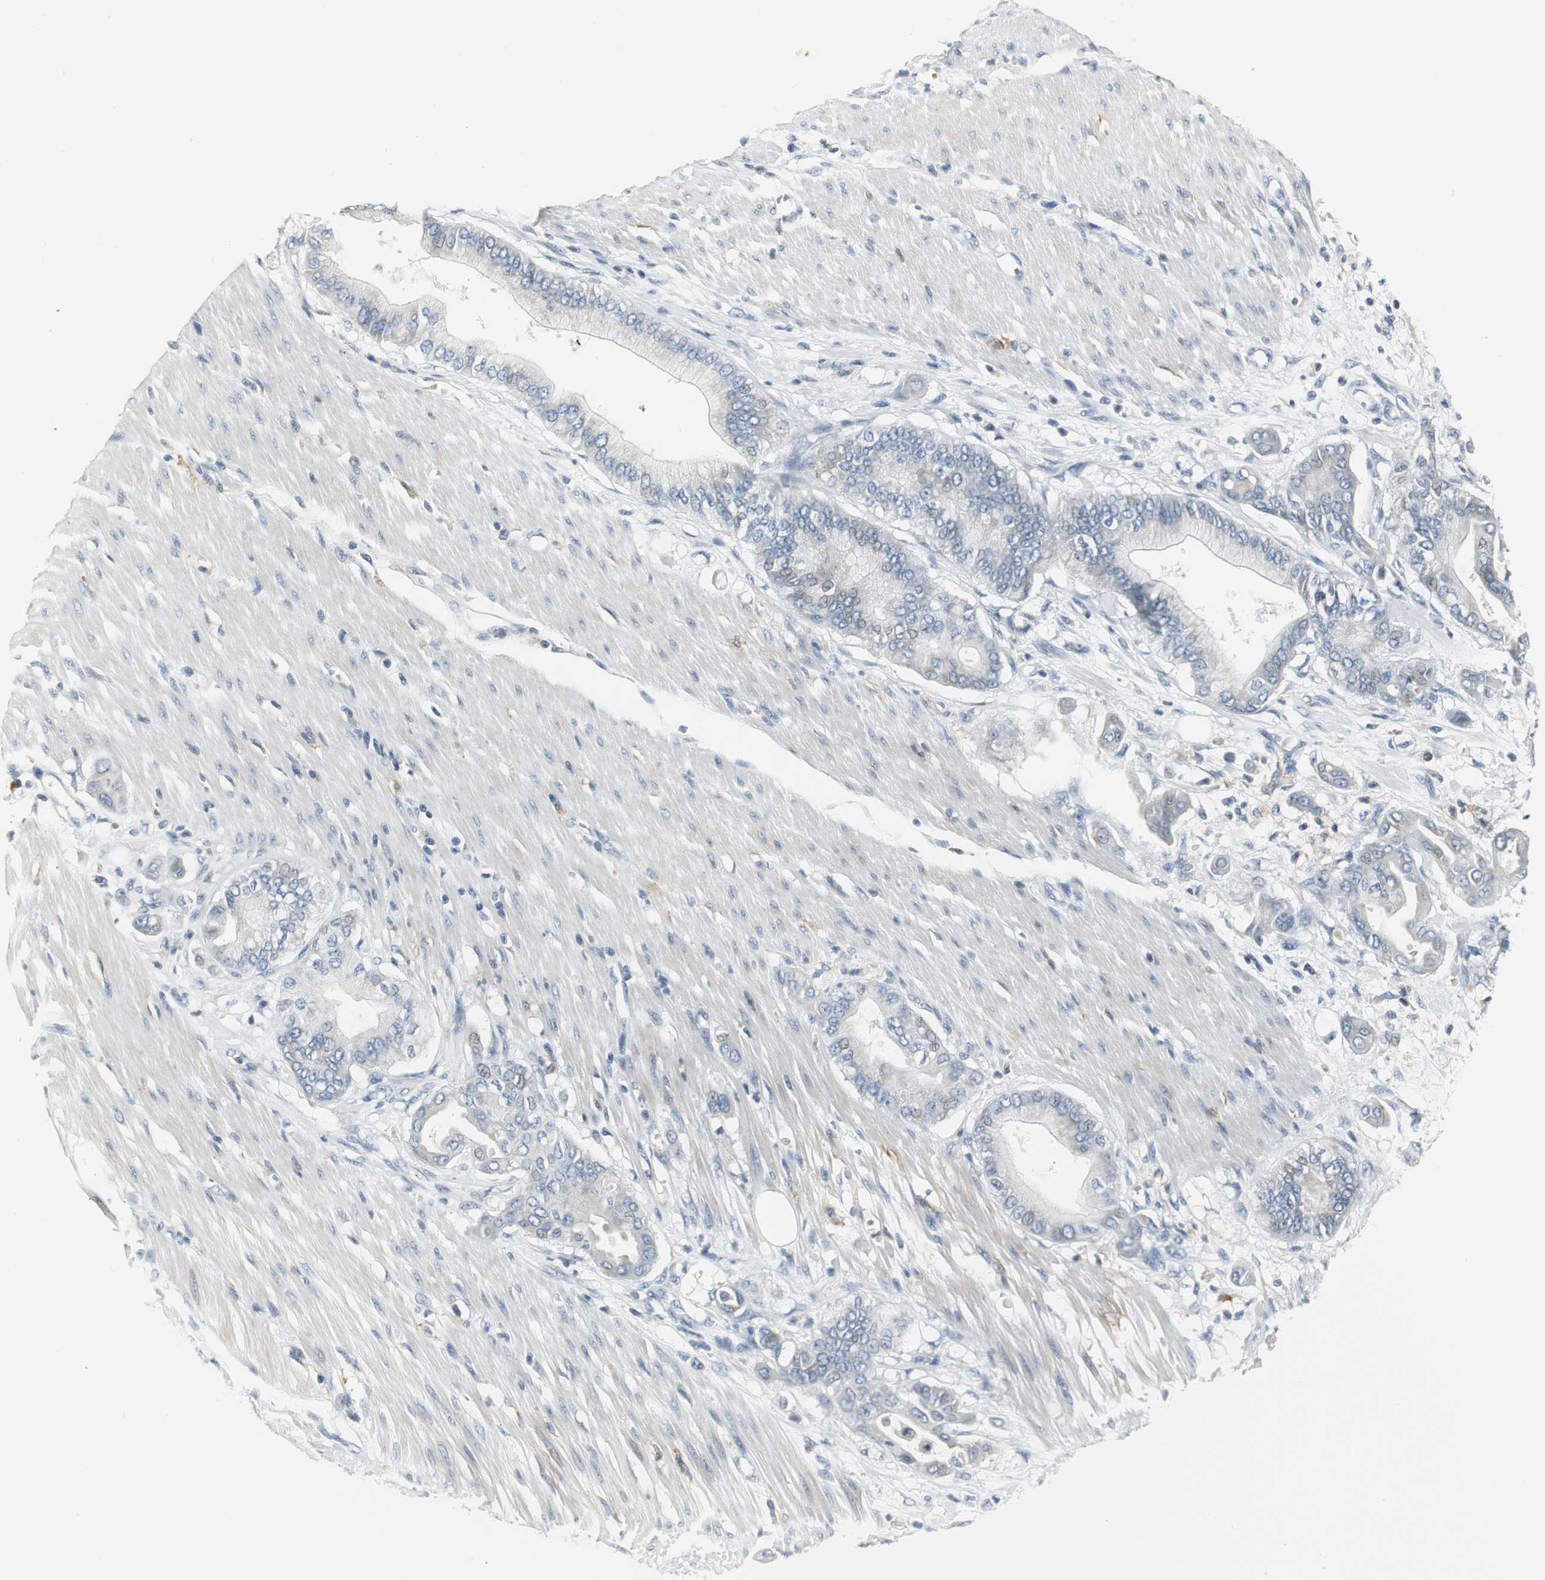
{"staining": {"intensity": "weak", "quantity": "<25%", "location": "cytoplasmic/membranous,nuclear"}, "tissue": "pancreatic cancer", "cell_type": "Tumor cells", "image_type": "cancer", "snomed": [{"axis": "morphology", "description": "Adenocarcinoma, NOS"}, {"axis": "morphology", "description": "Adenocarcinoma, metastatic, NOS"}, {"axis": "topography", "description": "Lymph node"}, {"axis": "topography", "description": "Pancreas"}, {"axis": "topography", "description": "Duodenum"}], "caption": "A histopathology image of pancreatic metastatic adenocarcinoma stained for a protein displays no brown staining in tumor cells.", "gene": "SLC2A5", "patient": {"sex": "female", "age": 64}}